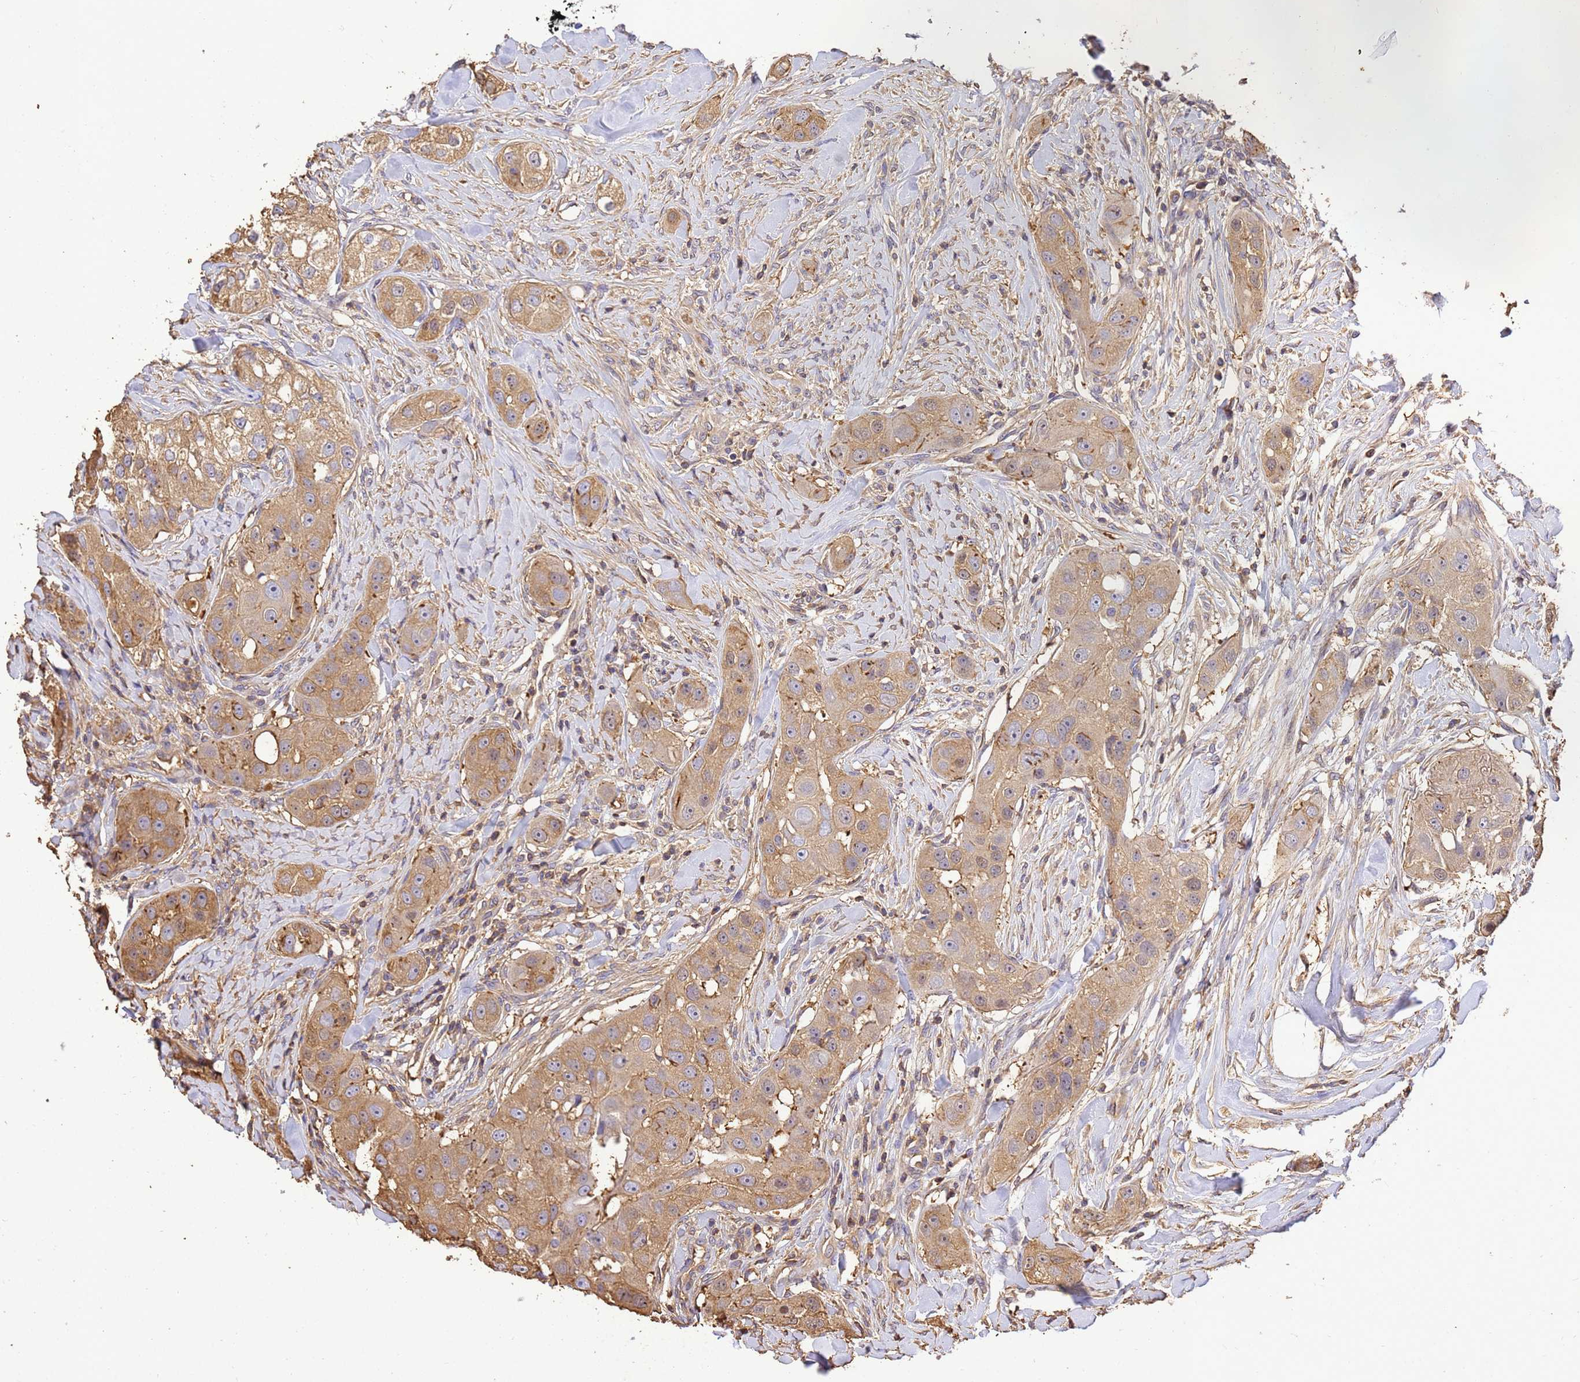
{"staining": {"intensity": "moderate", "quantity": ">75%", "location": "cytoplasmic/membranous"}, "tissue": "head and neck cancer", "cell_type": "Tumor cells", "image_type": "cancer", "snomed": [{"axis": "morphology", "description": "Normal tissue, NOS"}, {"axis": "morphology", "description": "Squamous cell carcinoma, NOS"}, {"axis": "topography", "description": "Skeletal muscle"}, {"axis": "topography", "description": "Head-Neck"}], "caption": "A photomicrograph of human head and neck cancer stained for a protein reveals moderate cytoplasmic/membranous brown staining in tumor cells. (DAB (3,3'-diaminobenzidine) = brown stain, brightfield microscopy at high magnification).", "gene": "WDR64", "patient": {"sex": "male", "age": 51}}